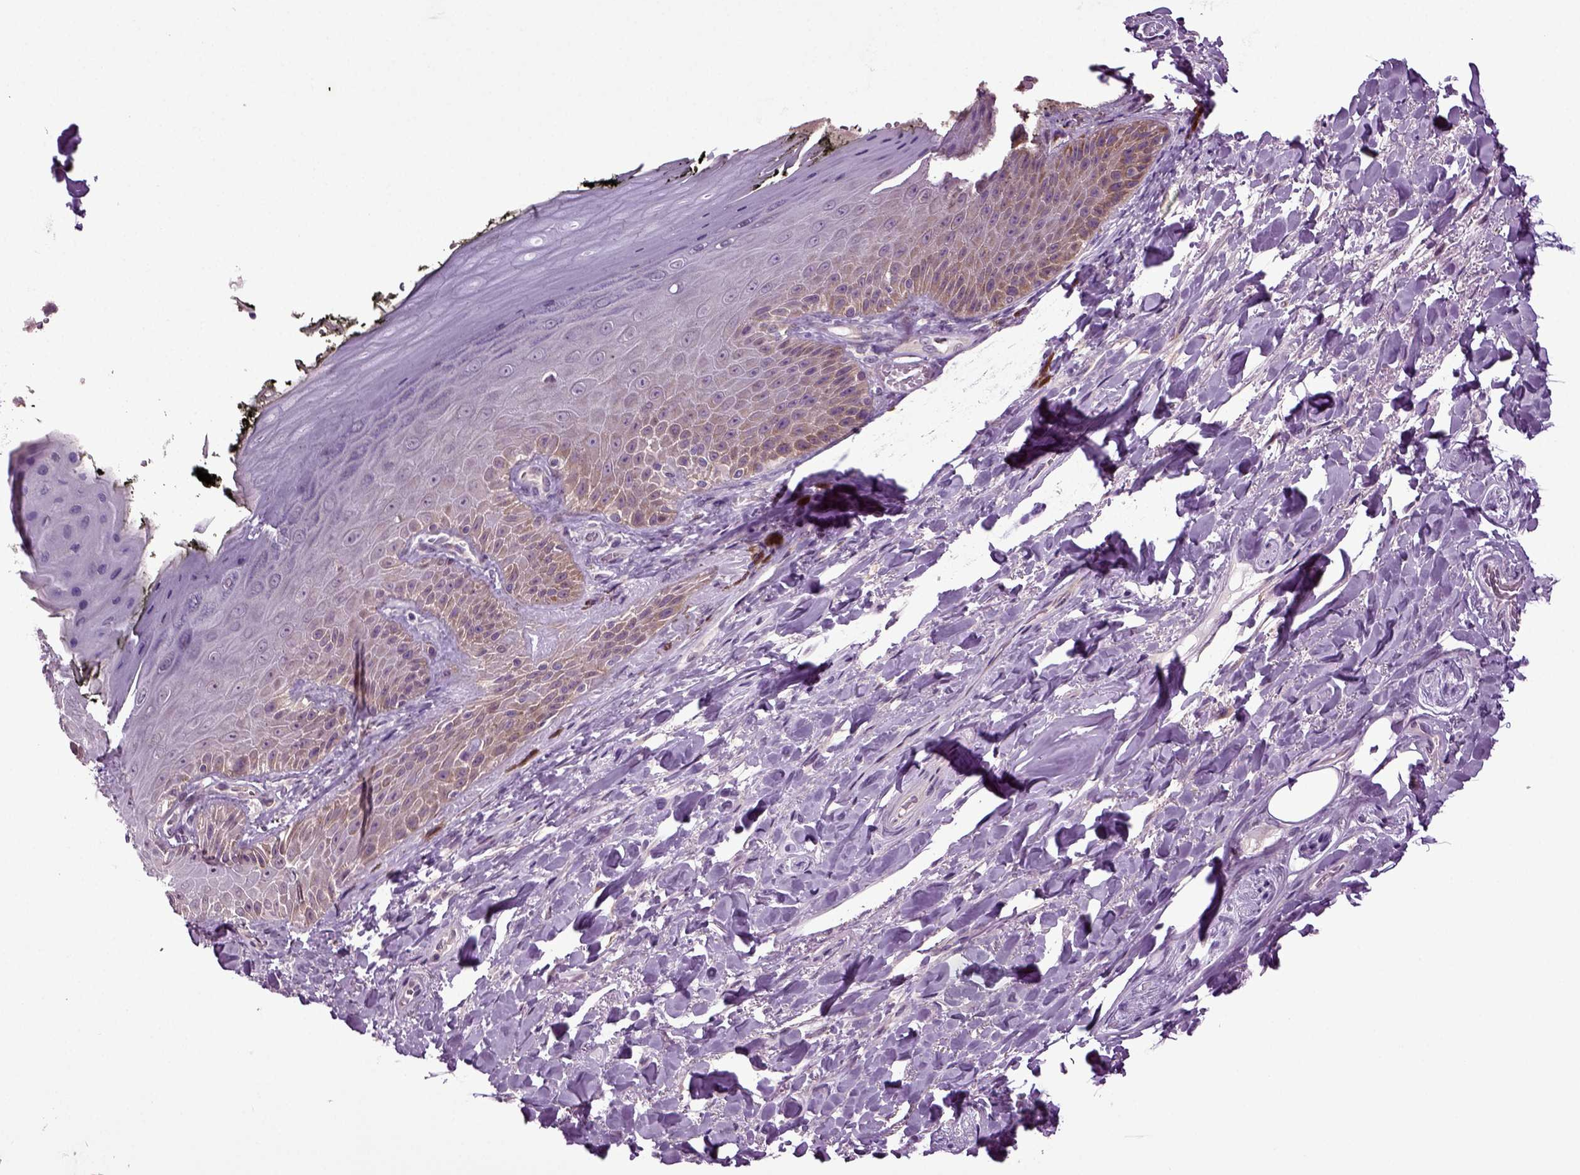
{"staining": {"intensity": "weak", "quantity": "<25%", "location": "cytoplasmic/membranous"}, "tissue": "skin", "cell_type": "Epidermal cells", "image_type": "normal", "snomed": [{"axis": "morphology", "description": "Normal tissue, NOS"}, {"axis": "topography", "description": "Anal"}, {"axis": "topography", "description": "Peripheral nerve tissue"}], "caption": "High power microscopy histopathology image of an immunohistochemistry (IHC) photomicrograph of unremarkable skin, revealing no significant expression in epidermal cells. (DAB (3,3'-diaminobenzidine) immunohistochemistry visualized using brightfield microscopy, high magnification).", "gene": "PLCH2", "patient": {"sex": "male", "age": 53}}